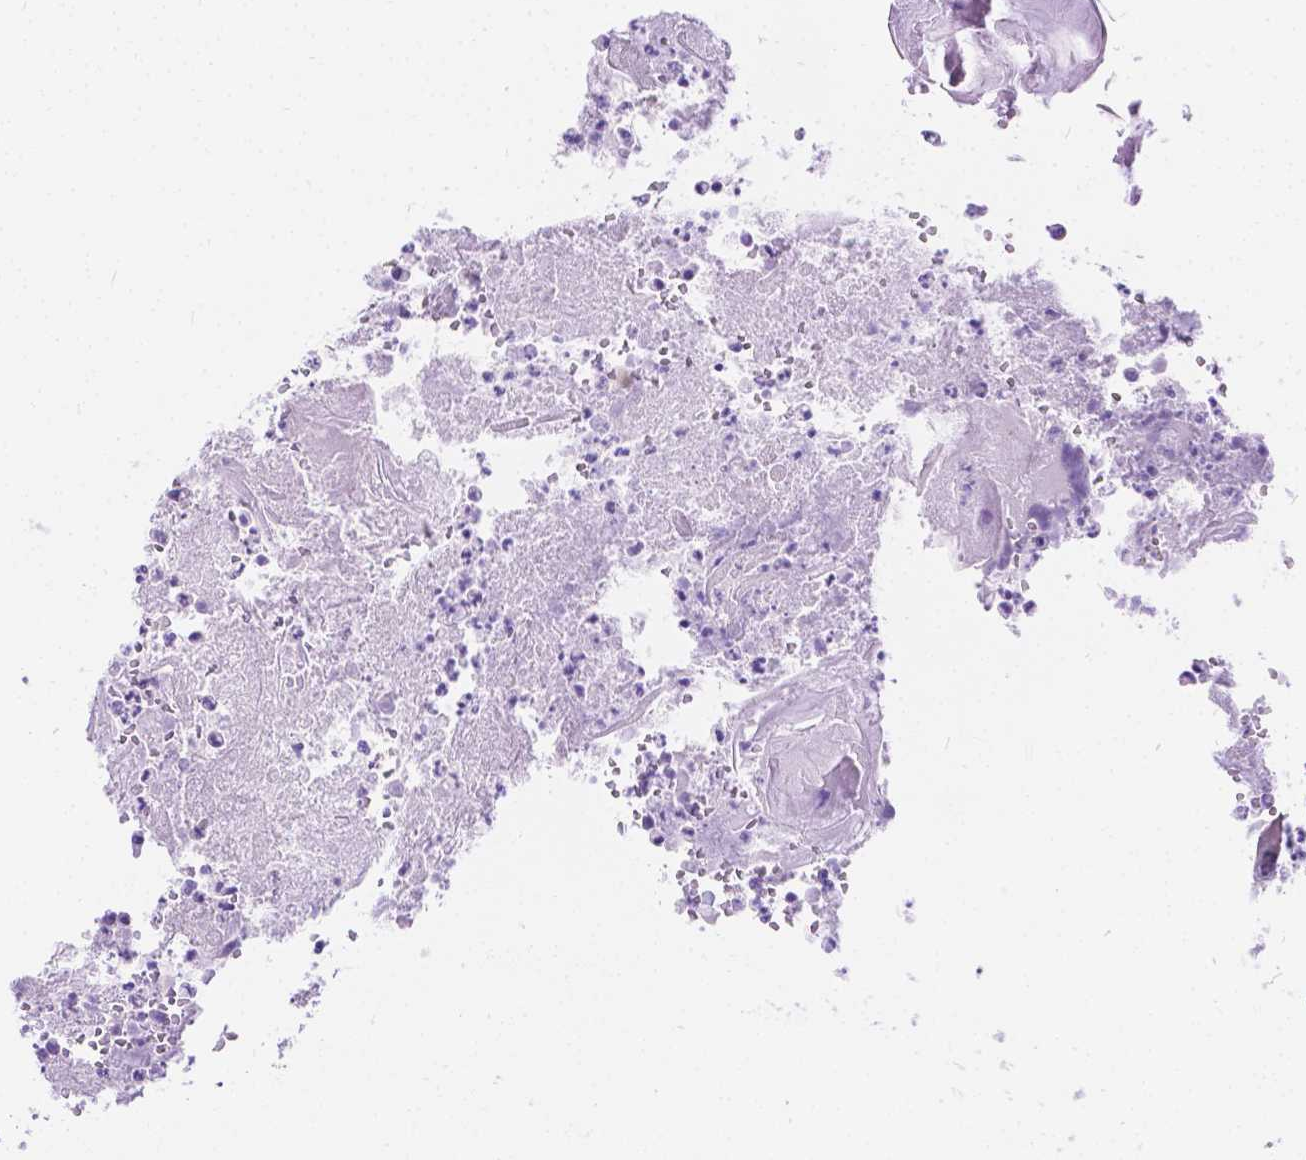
{"staining": {"intensity": "weak", "quantity": "<25%", "location": "cytoplasmic/membranous"}, "tissue": "head and neck cancer", "cell_type": "Tumor cells", "image_type": "cancer", "snomed": [{"axis": "morphology", "description": "Squamous cell carcinoma, NOS"}, {"axis": "morphology", "description": "Squamous cell carcinoma, metastatic, NOS"}, {"axis": "topography", "description": "Oral tissue"}, {"axis": "topography", "description": "Head-Neck"}], "caption": "Immunohistochemistry photomicrograph of head and neck squamous cell carcinoma stained for a protein (brown), which exhibits no staining in tumor cells. The staining is performed using DAB brown chromogen with nuclei counter-stained in using hematoxylin.", "gene": "CHRM1", "patient": {"sex": "female", "age": 85}}